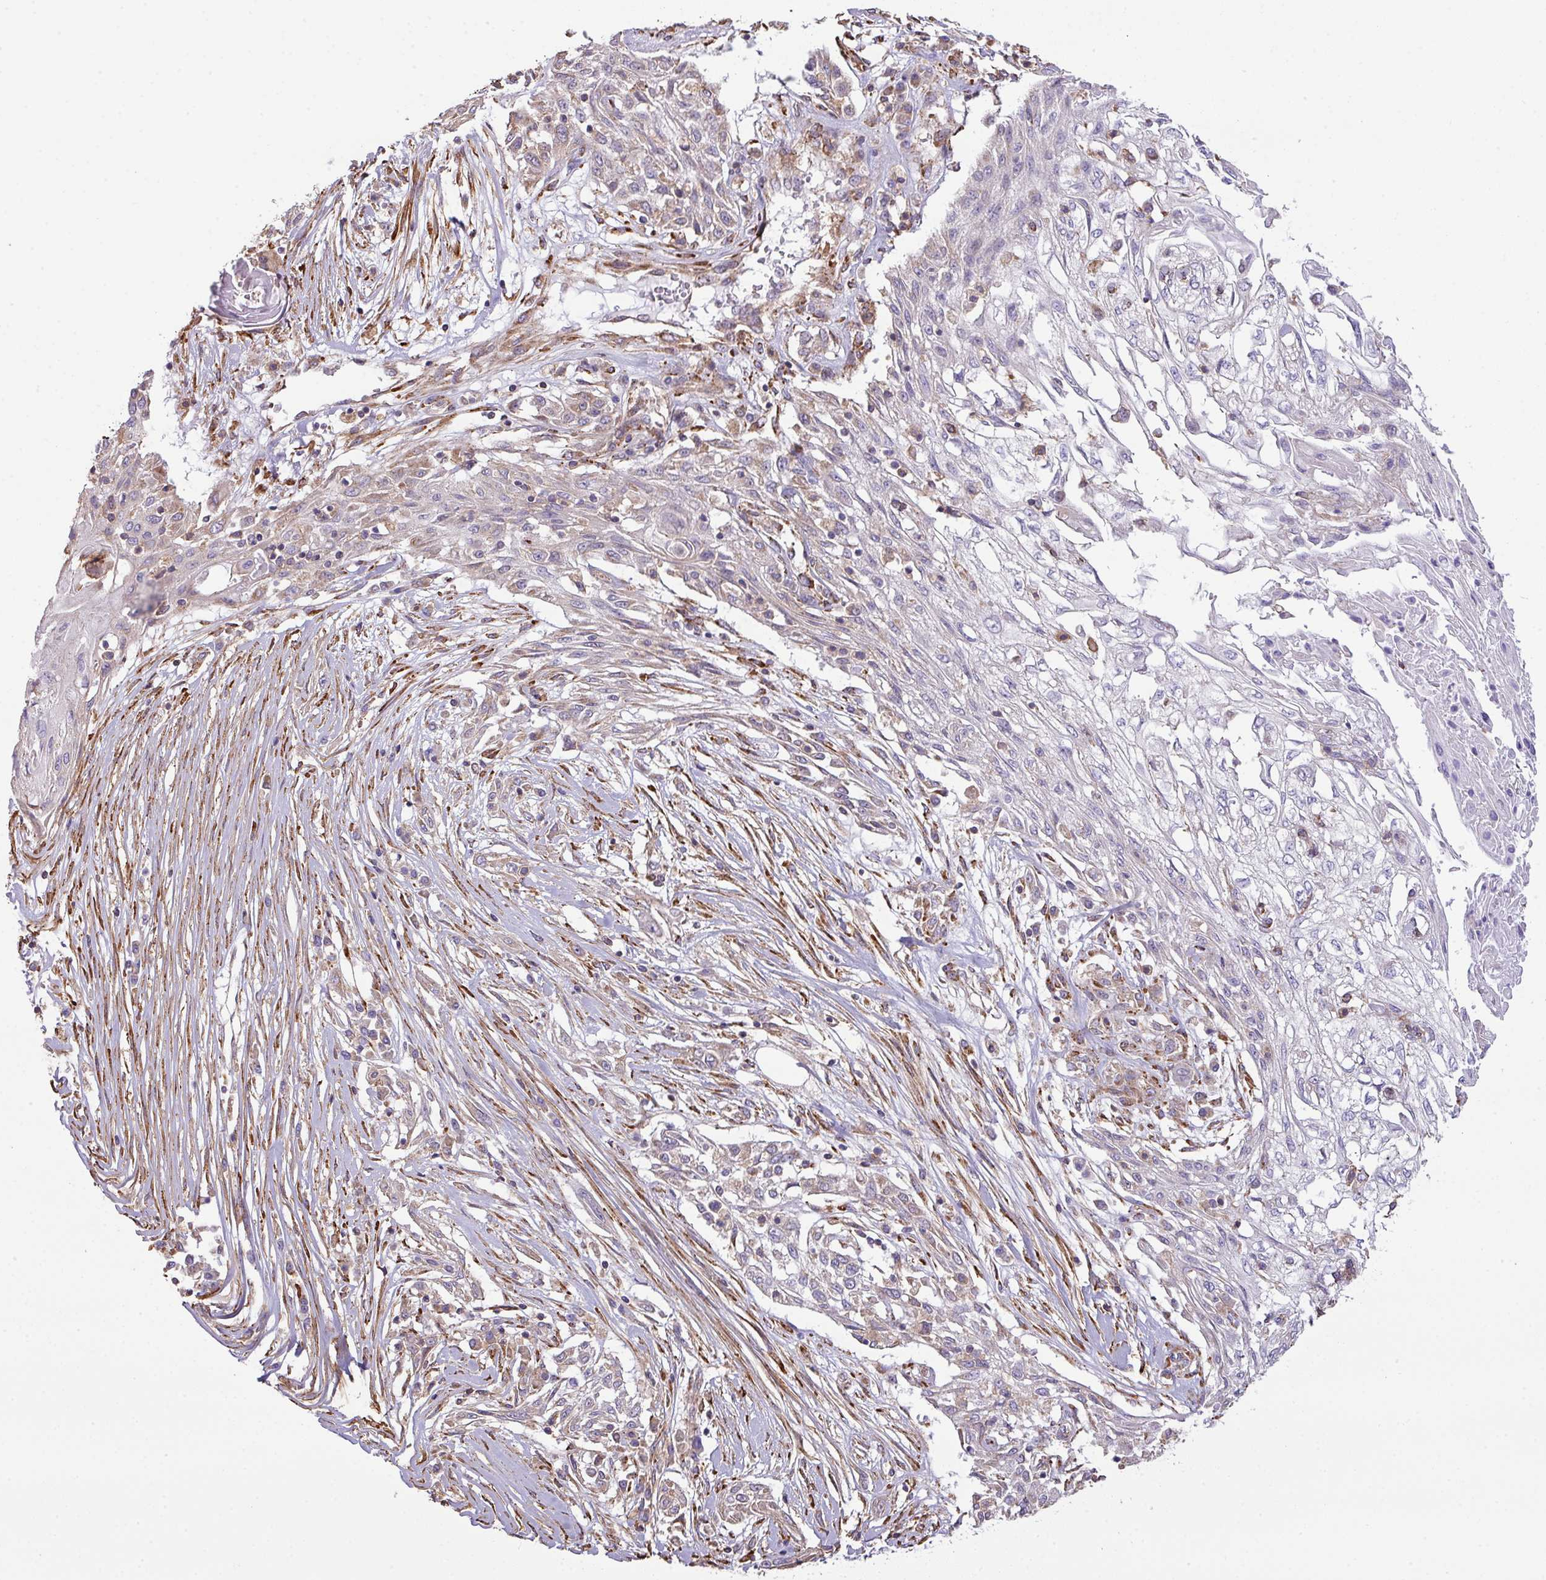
{"staining": {"intensity": "negative", "quantity": "none", "location": "none"}, "tissue": "skin cancer", "cell_type": "Tumor cells", "image_type": "cancer", "snomed": [{"axis": "morphology", "description": "Squamous cell carcinoma, NOS"}, {"axis": "morphology", "description": "Squamous cell carcinoma, metastatic, NOS"}, {"axis": "topography", "description": "Skin"}, {"axis": "topography", "description": "Lymph node"}], "caption": "Tumor cells are negative for protein expression in human skin metastatic squamous cell carcinoma.", "gene": "LRRC41", "patient": {"sex": "male", "age": 75}}